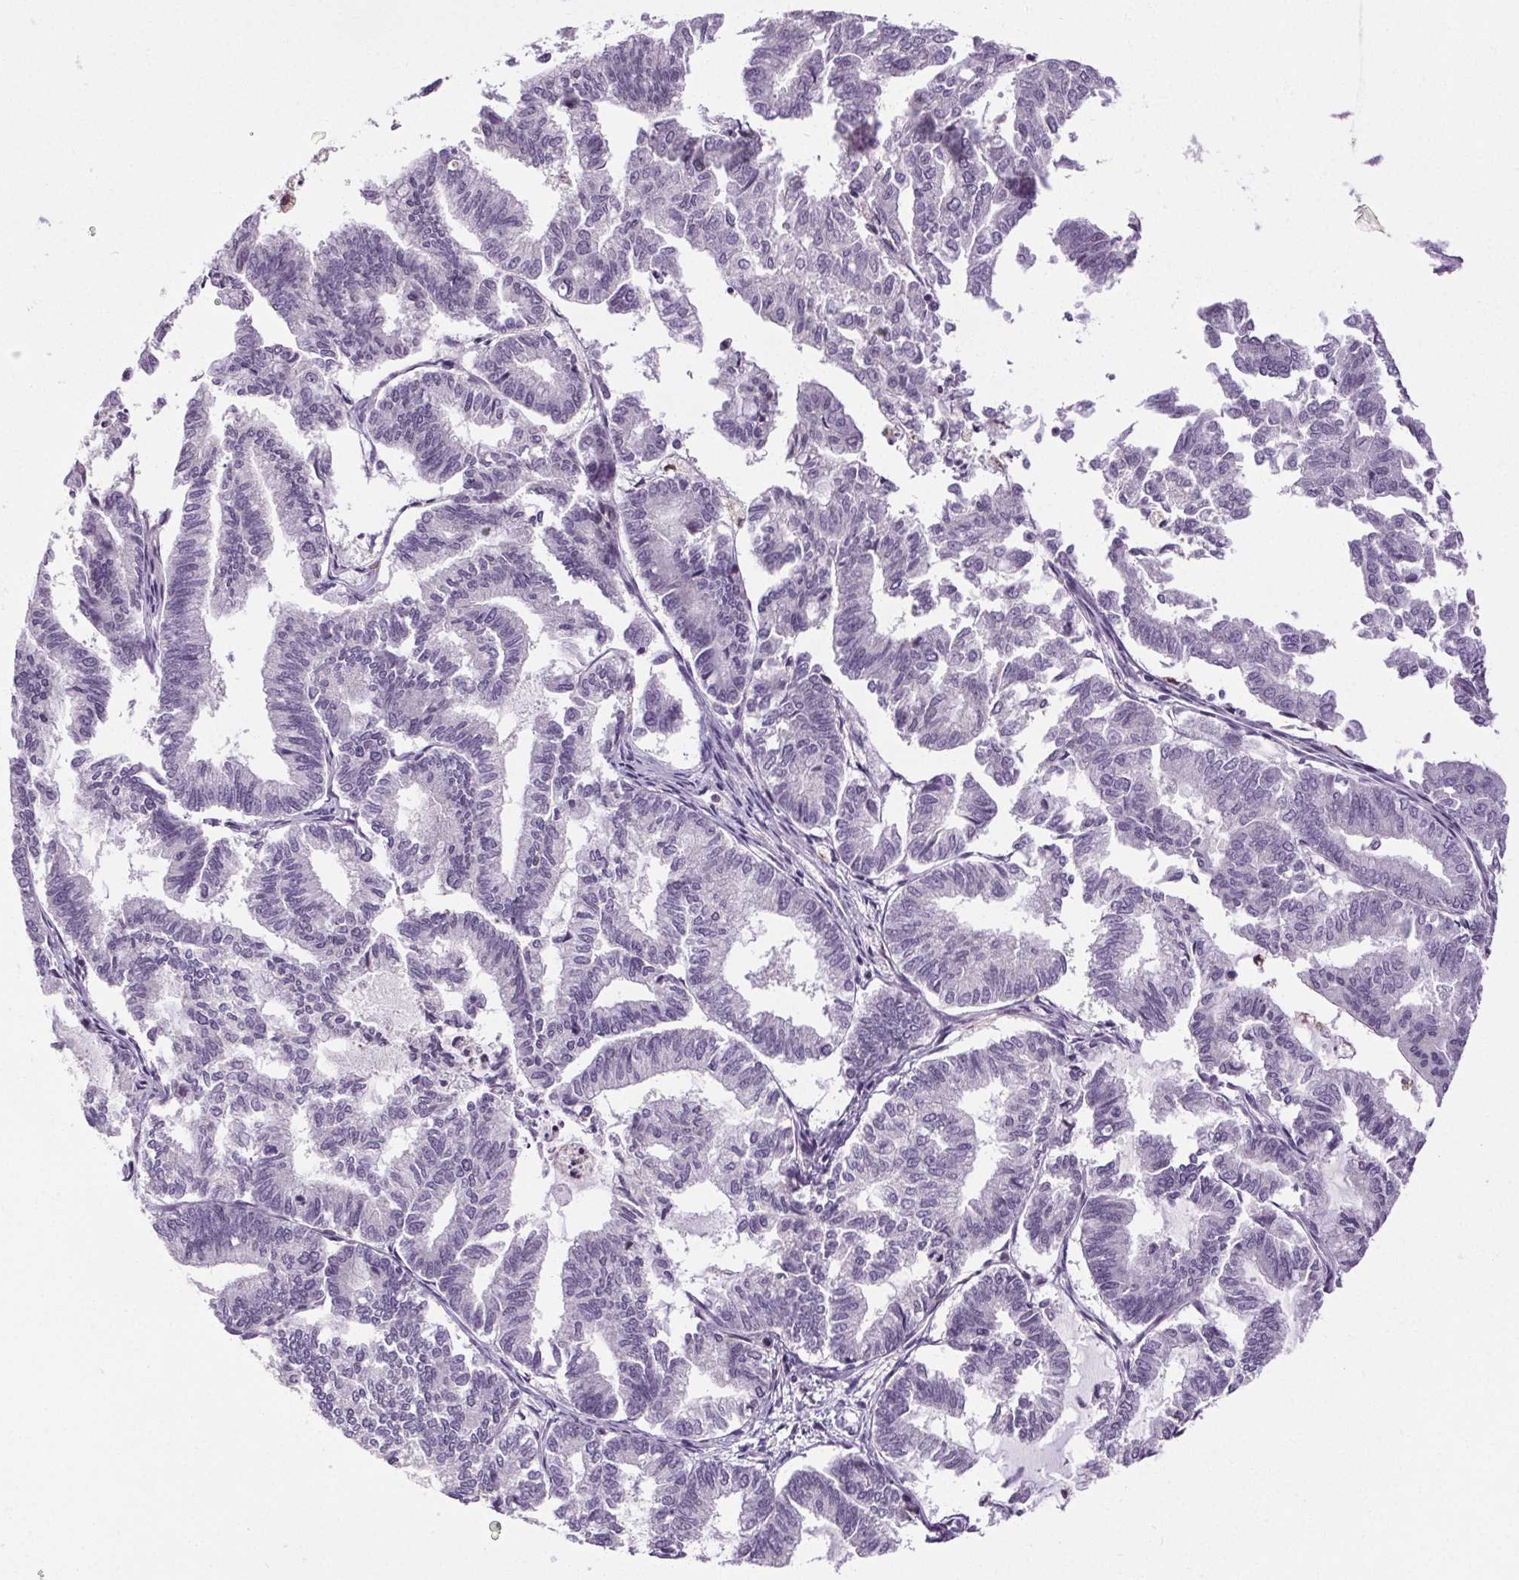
{"staining": {"intensity": "negative", "quantity": "none", "location": "none"}, "tissue": "endometrial cancer", "cell_type": "Tumor cells", "image_type": "cancer", "snomed": [{"axis": "morphology", "description": "Adenocarcinoma, NOS"}, {"axis": "topography", "description": "Endometrium"}], "caption": "IHC image of endometrial adenocarcinoma stained for a protein (brown), which shows no expression in tumor cells. Brightfield microscopy of immunohistochemistry (IHC) stained with DAB (3,3'-diaminobenzidine) (brown) and hematoxylin (blue), captured at high magnification.", "gene": "TMEM240", "patient": {"sex": "female", "age": 79}}